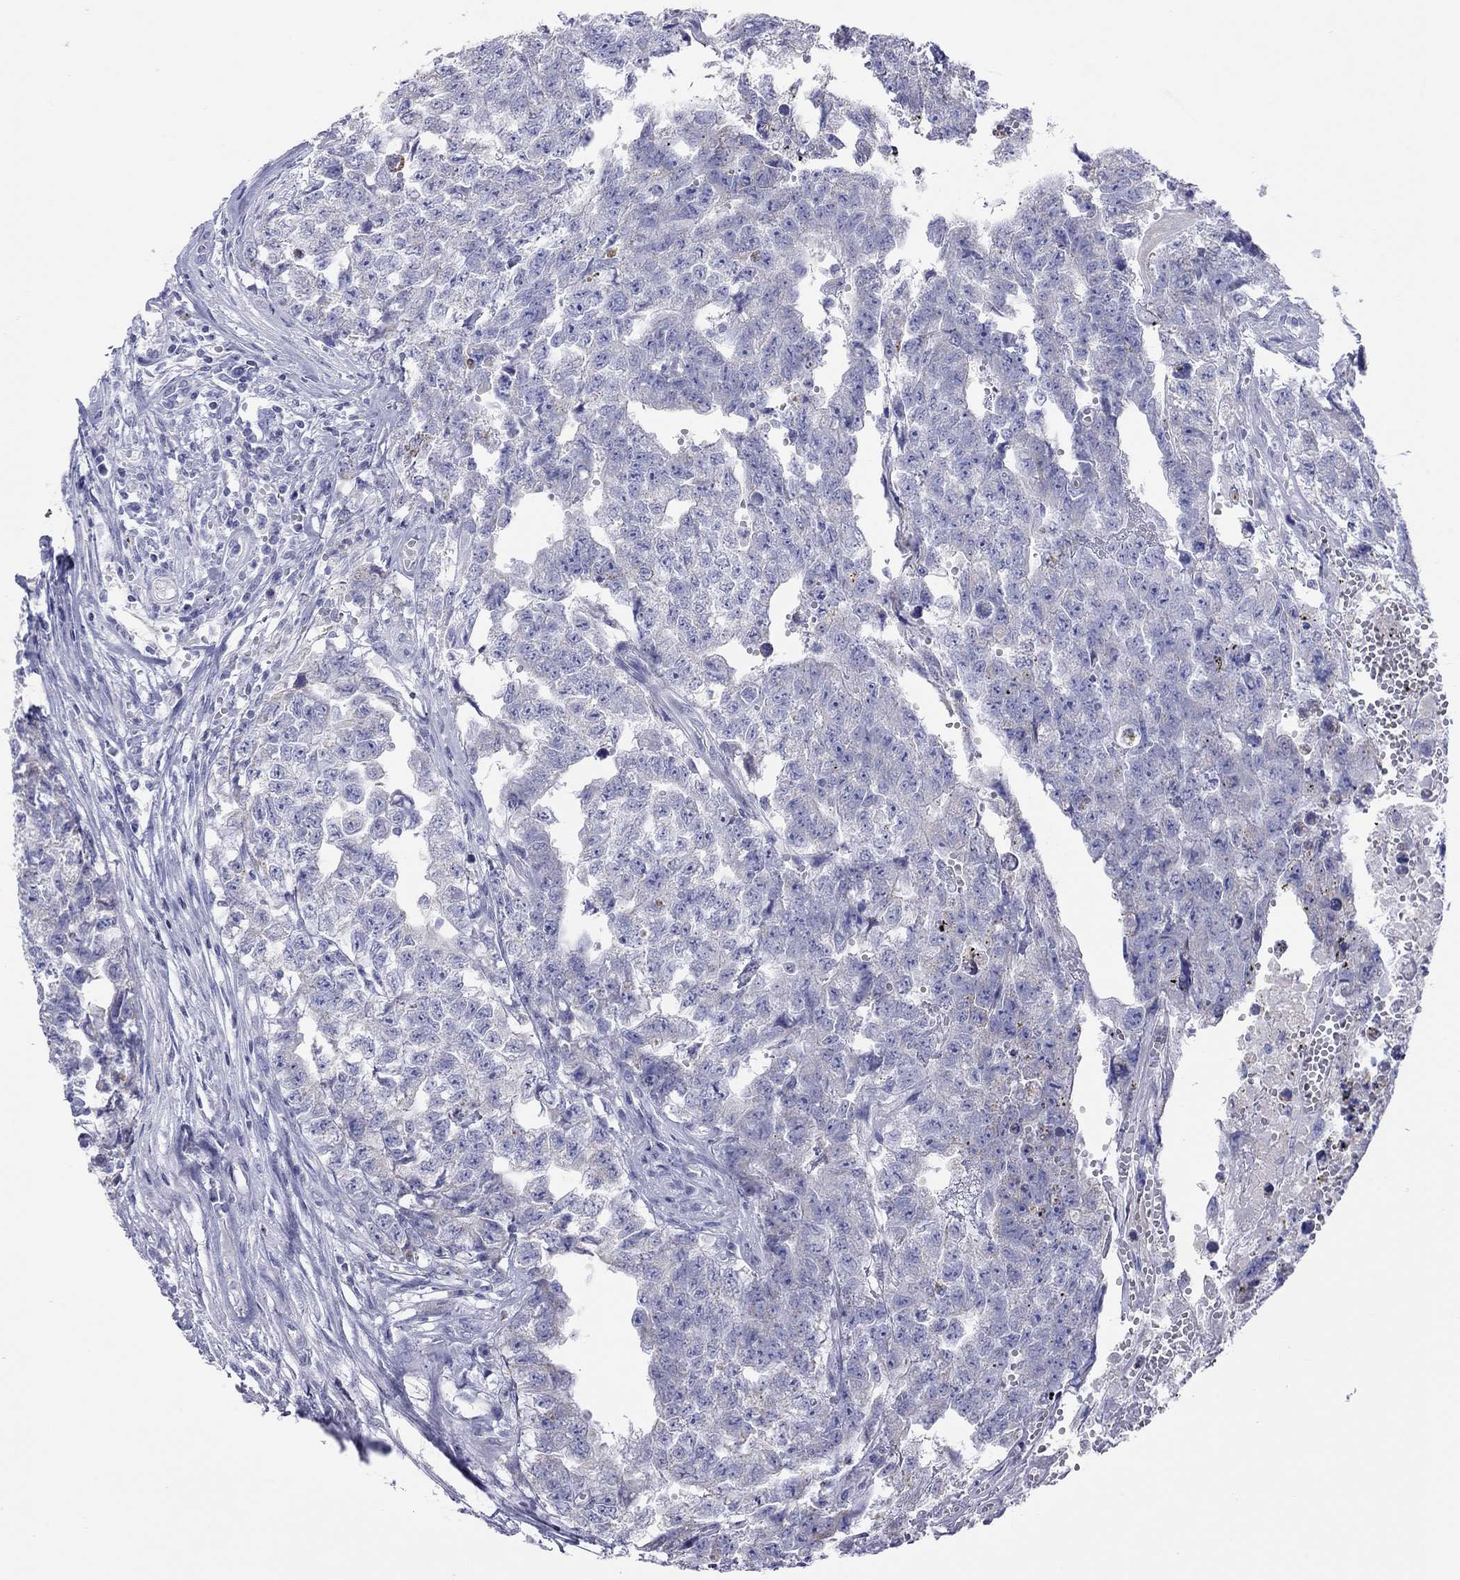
{"staining": {"intensity": "negative", "quantity": "none", "location": "none"}, "tissue": "testis cancer", "cell_type": "Tumor cells", "image_type": "cancer", "snomed": [{"axis": "morphology", "description": "Seminoma, NOS"}, {"axis": "morphology", "description": "Carcinoma, Embryonal, NOS"}, {"axis": "topography", "description": "Testis"}], "caption": "IHC of human testis embryonal carcinoma demonstrates no staining in tumor cells.", "gene": "DPY19L2", "patient": {"sex": "male", "age": 22}}